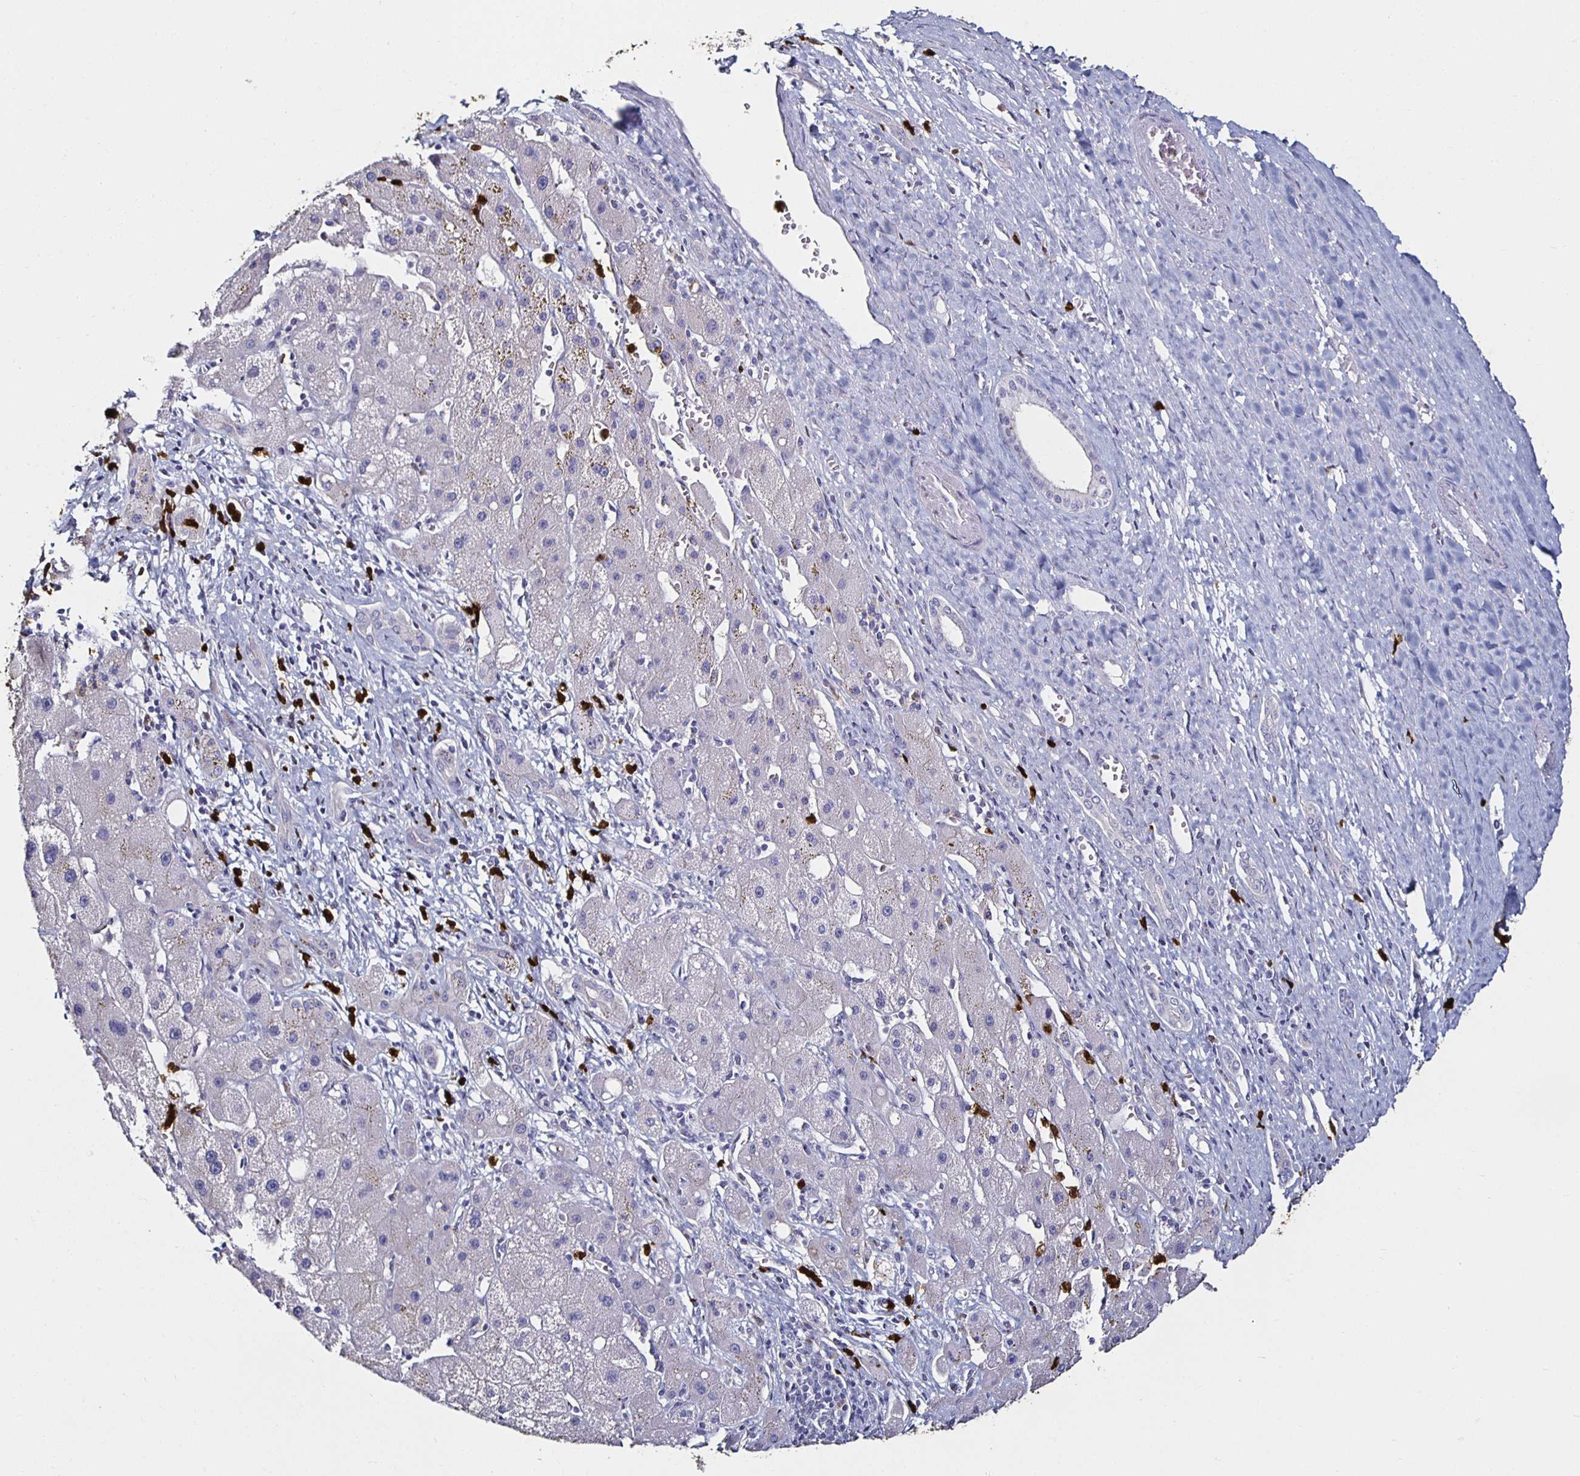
{"staining": {"intensity": "negative", "quantity": "none", "location": "none"}, "tissue": "liver cancer", "cell_type": "Tumor cells", "image_type": "cancer", "snomed": [{"axis": "morphology", "description": "Carcinoma, Hepatocellular, NOS"}, {"axis": "topography", "description": "Liver"}], "caption": "High power microscopy micrograph of an IHC histopathology image of liver cancer, revealing no significant staining in tumor cells.", "gene": "TLR4", "patient": {"sex": "female", "age": 82}}